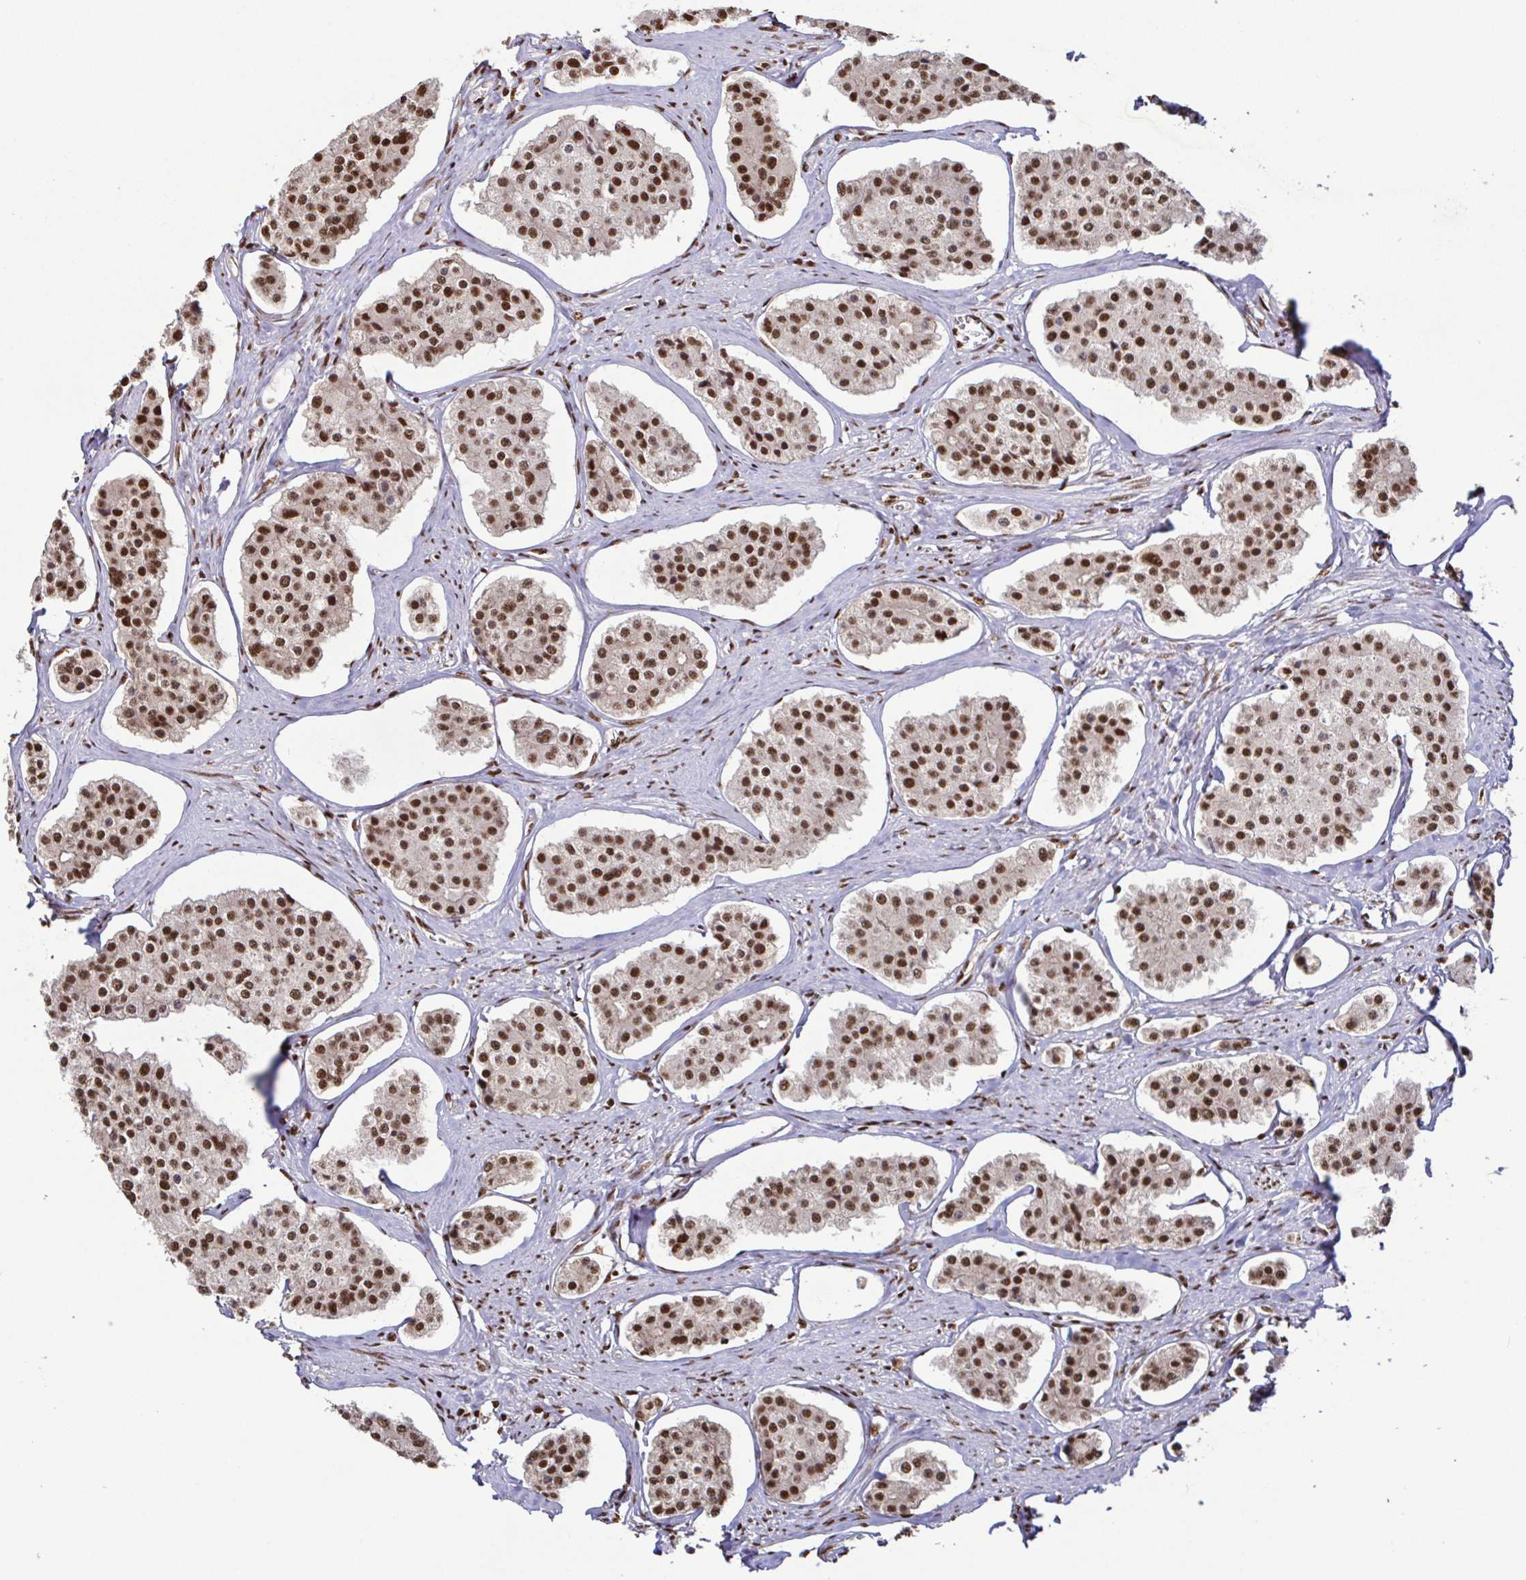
{"staining": {"intensity": "strong", "quantity": ">75%", "location": "nuclear"}, "tissue": "carcinoid", "cell_type": "Tumor cells", "image_type": "cancer", "snomed": [{"axis": "morphology", "description": "Carcinoid, malignant, NOS"}, {"axis": "topography", "description": "Small intestine"}], "caption": "Carcinoid stained for a protein exhibits strong nuclear positivity in tumor cells. The staining is performed using DAB brown chromogen to label protein expression. The nuclei are counter-stained blue using hematoxylin.", "gene": "SP3", "patient": {"sex": "female", "age": 65}}